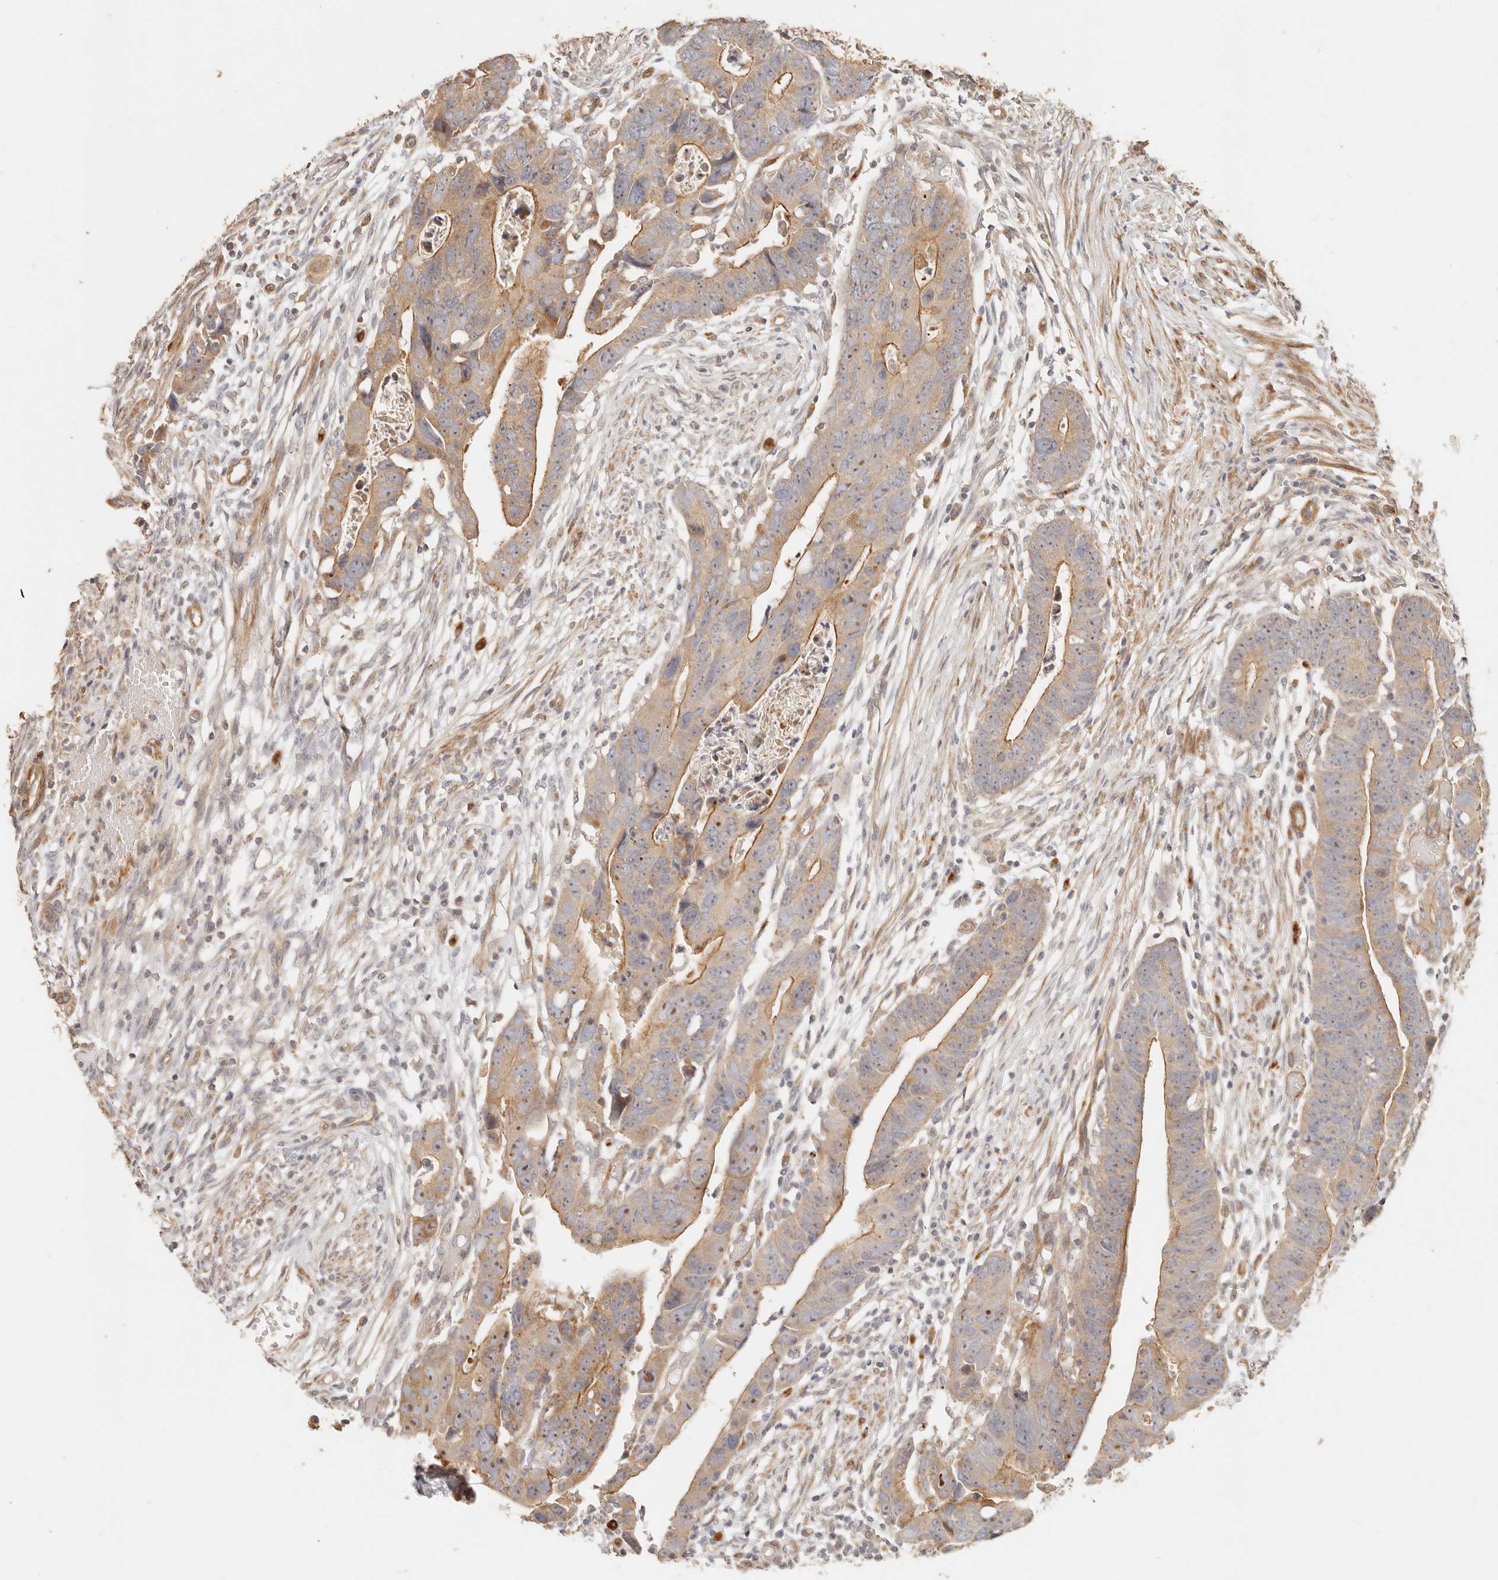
{"staining": {"intensity": "moderate", "quantity": ">75%", "location": "cytoplasmic/membranous,nuclear"}, "tissue": "colorectal cancer", "cell_type": "Tumor cells", "image_type": "cancer", "snomed": [{"axis": "morphology", "description": "Adenocarcinoma, NOS"}, {"axis": "topography", "description": "Rectum"}], "caption": "High-magnification brightfield microscopy of colorectal cancer stained with DAB (brown) and counterstained with hematoxylin (blue). tumor cells exhibit moderate cytoplasmic/membranous and nuclear positivity is seen in approximately>75% of cells. The staining is performed using DAB brown chromogen to label protein expression. The nuclei are counter-stained blue using hematoxylin.", "gene": "PTPN22", "patient": {"sex": "female", "age": 65}}